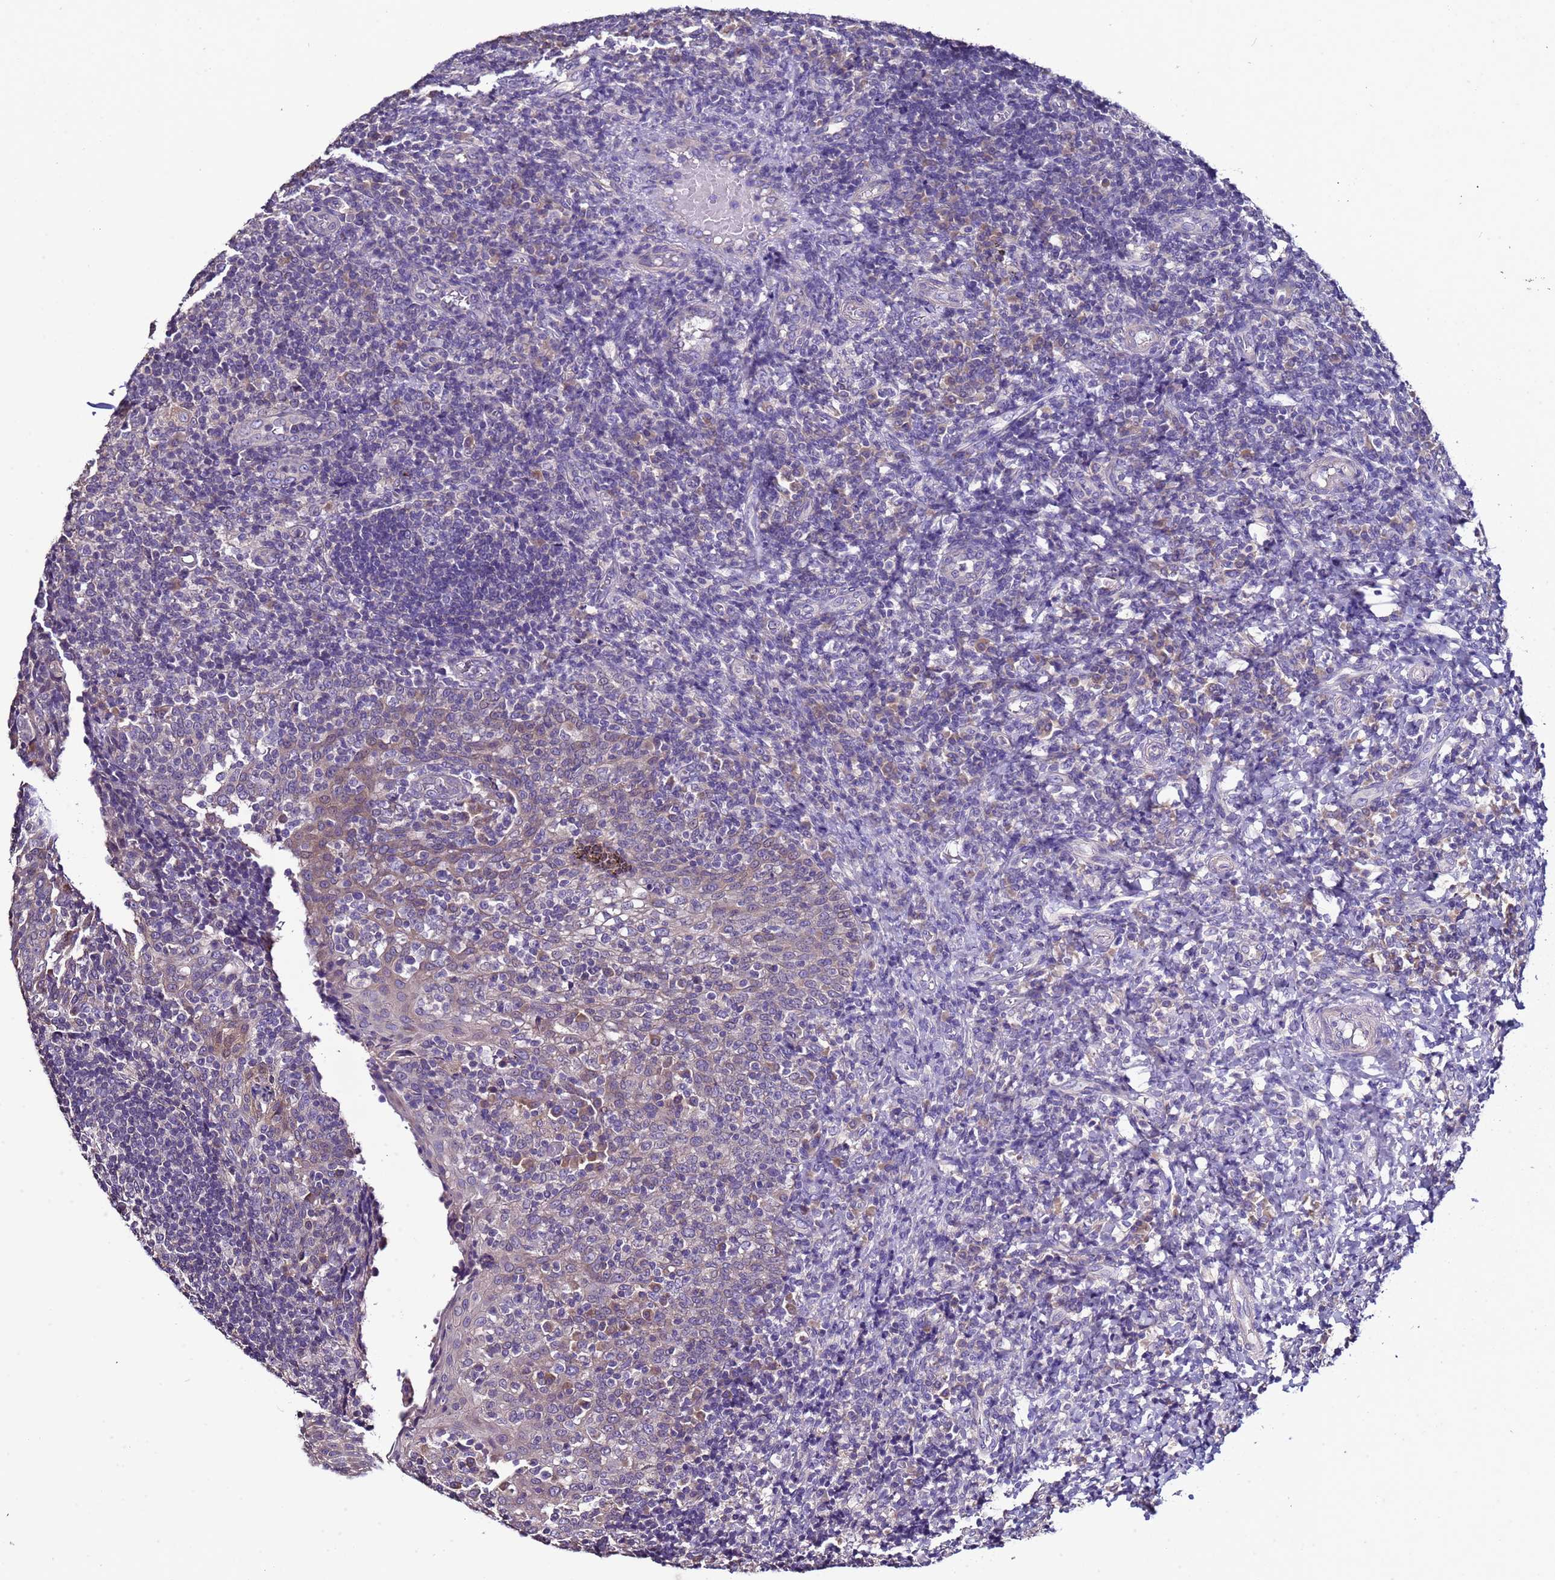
{"staining": {"intensity": "weak", "quantity": "<25%", "location": "cytoplasmic/membranous,nuclear"}, "tissue": "tonsil", "cell_type": "Germinal center cells", "image_type": "normal", "snomed": [{"axis": "morphology", "description": "Normal tissue, NOS"}, {"axis": "topography", "description": "Tonsil"}], "caption": "Germinal center cells are negative for protein expression in benign human tonsil.", "gene": "ELMOD2", "patient": {"sex": "female", "age": 19}}